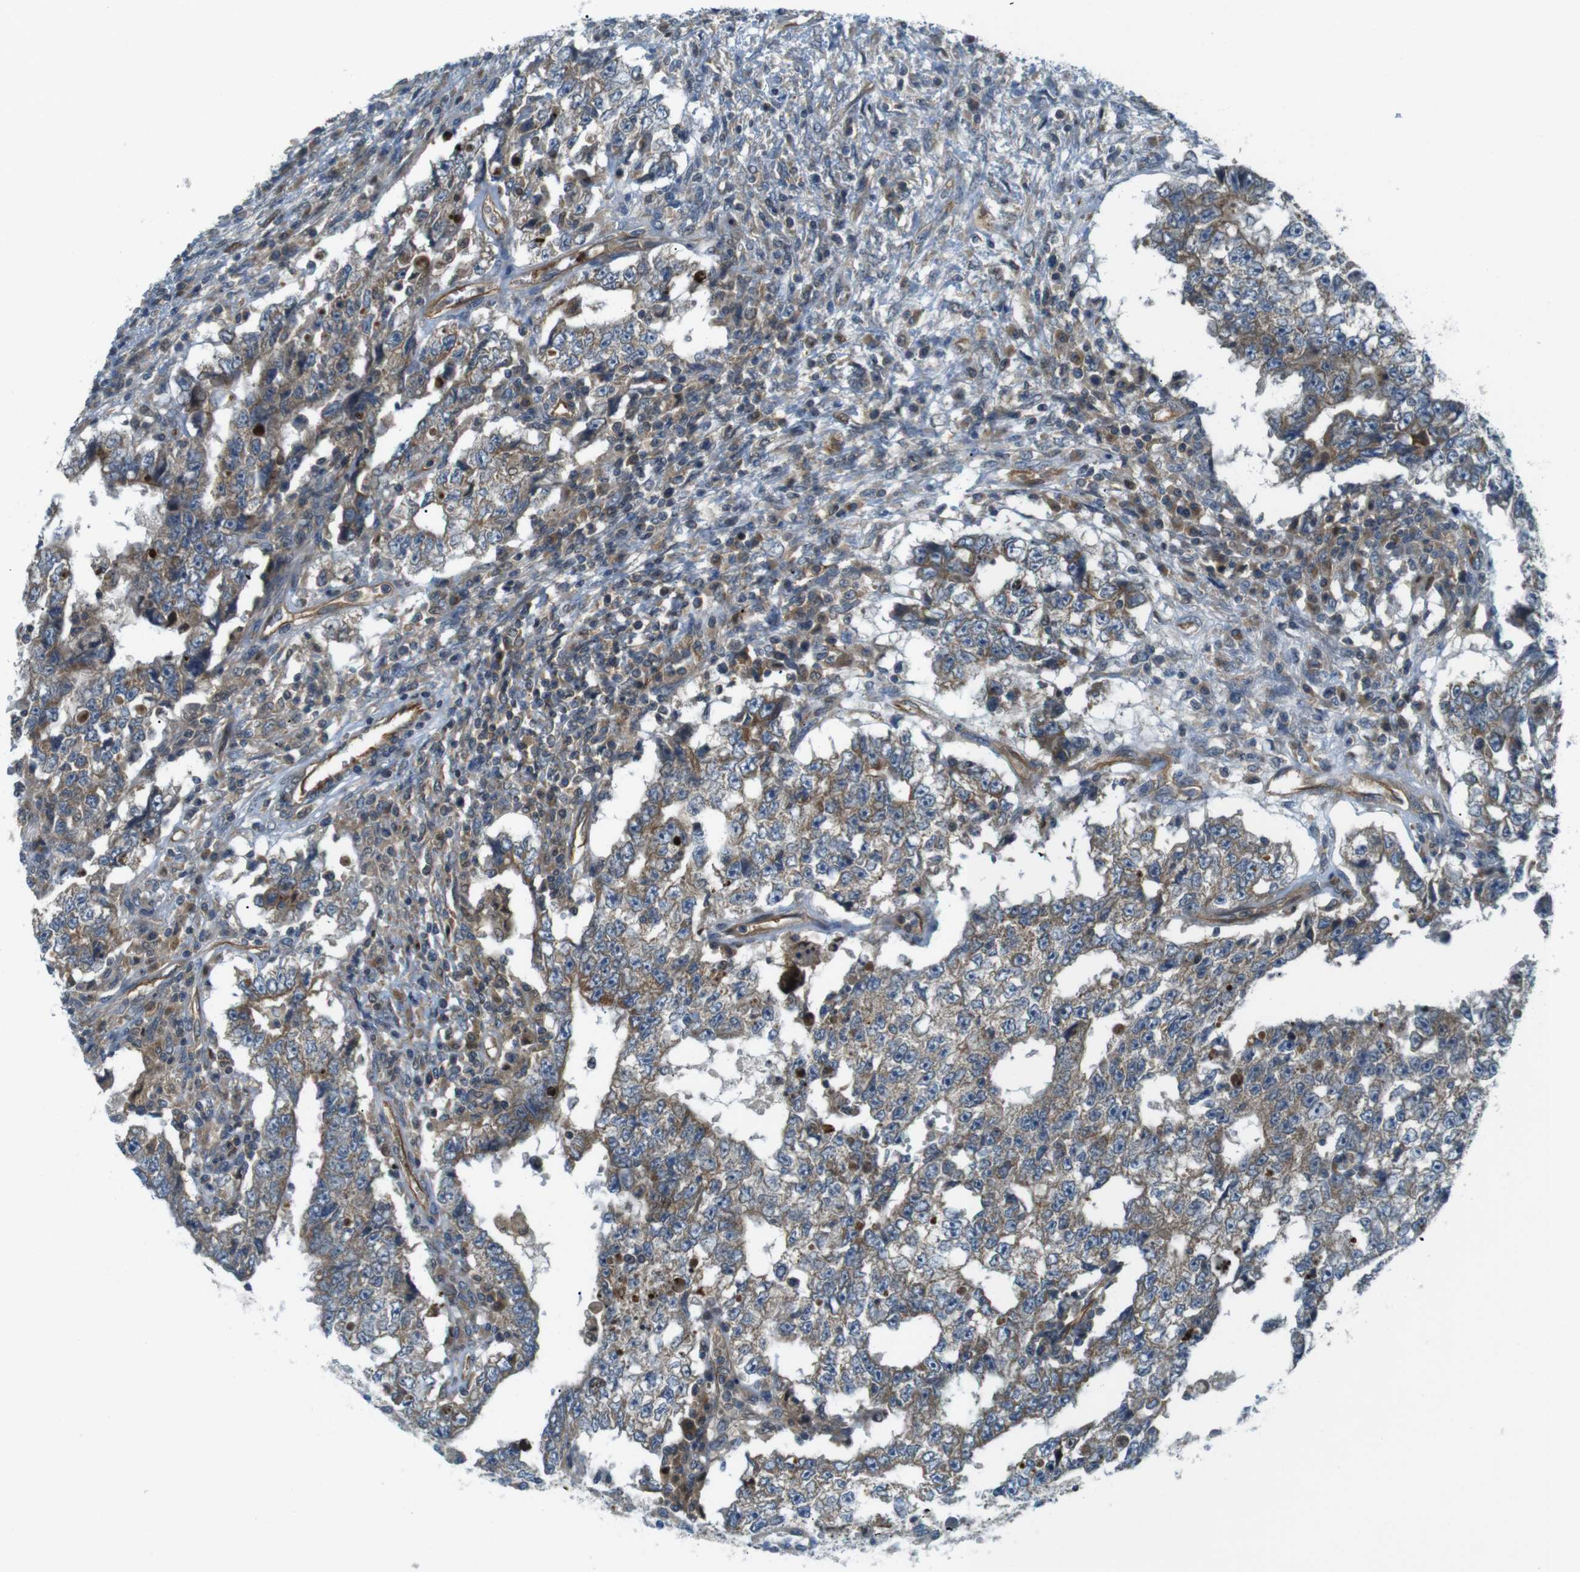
{"staining": {"intensity": "moderate", "quantity": "25%-75%", "location": "cytoplasmic/membranous"}, "tissue": "testis cancer", "cell_type": "Tumor cells", "image_type": "cancer", "snomed": [{"axis": "morphology", "description": "Carcinoma, Embryonal, NOS"}, {"axis": "topography", "description": "Testis"}], "caption": "Immunohistochemical staining of testis embryonal carcinoma exhibits medium levels of moderate cytoplasmic/membranous protein expression in about 25%-75% of tumor cells.", "gene": "TSC1", "patient": {"sex": "male", "age": 26}}